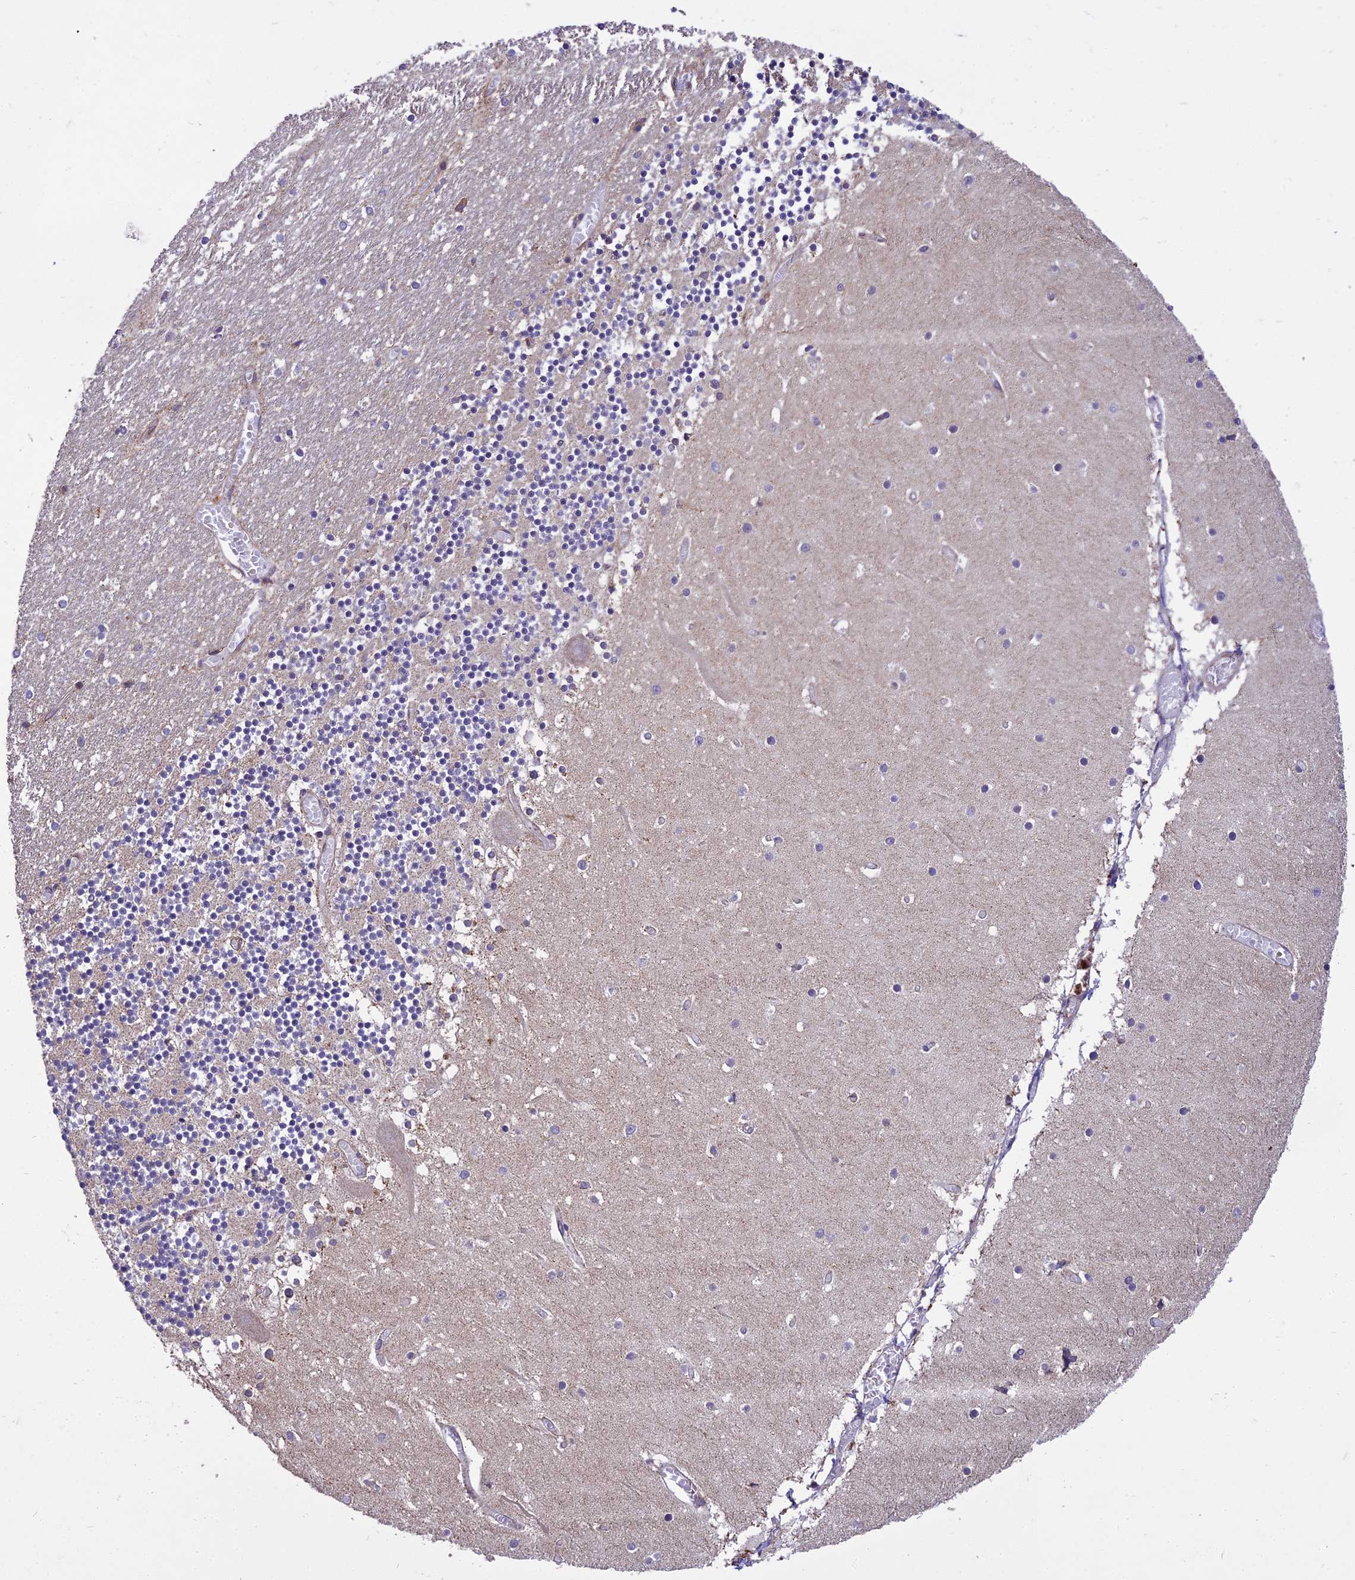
{"staining": {"intensity": "weak", "quantity": "<25%", "location": "cytoplasmic/membranous"}, "tissue": "cerebellum", "cell_type": "Cells in granular layer", "image_type": "normal", "snomed": [{"axis": "morphology", "description": "Normal tissue, NOS"}, {"axis": "topography", "description": "Cerebellum"}], "caption": "IHC of unremarkable cerebellum displays no staining in cells in granular layer. (Brightfield microscopy of DAB (3,3'-diaminobenzidine) IHC at high magnification).", "gene": "GIMAP1", "patient": {"sex": "female", "age": 28}}